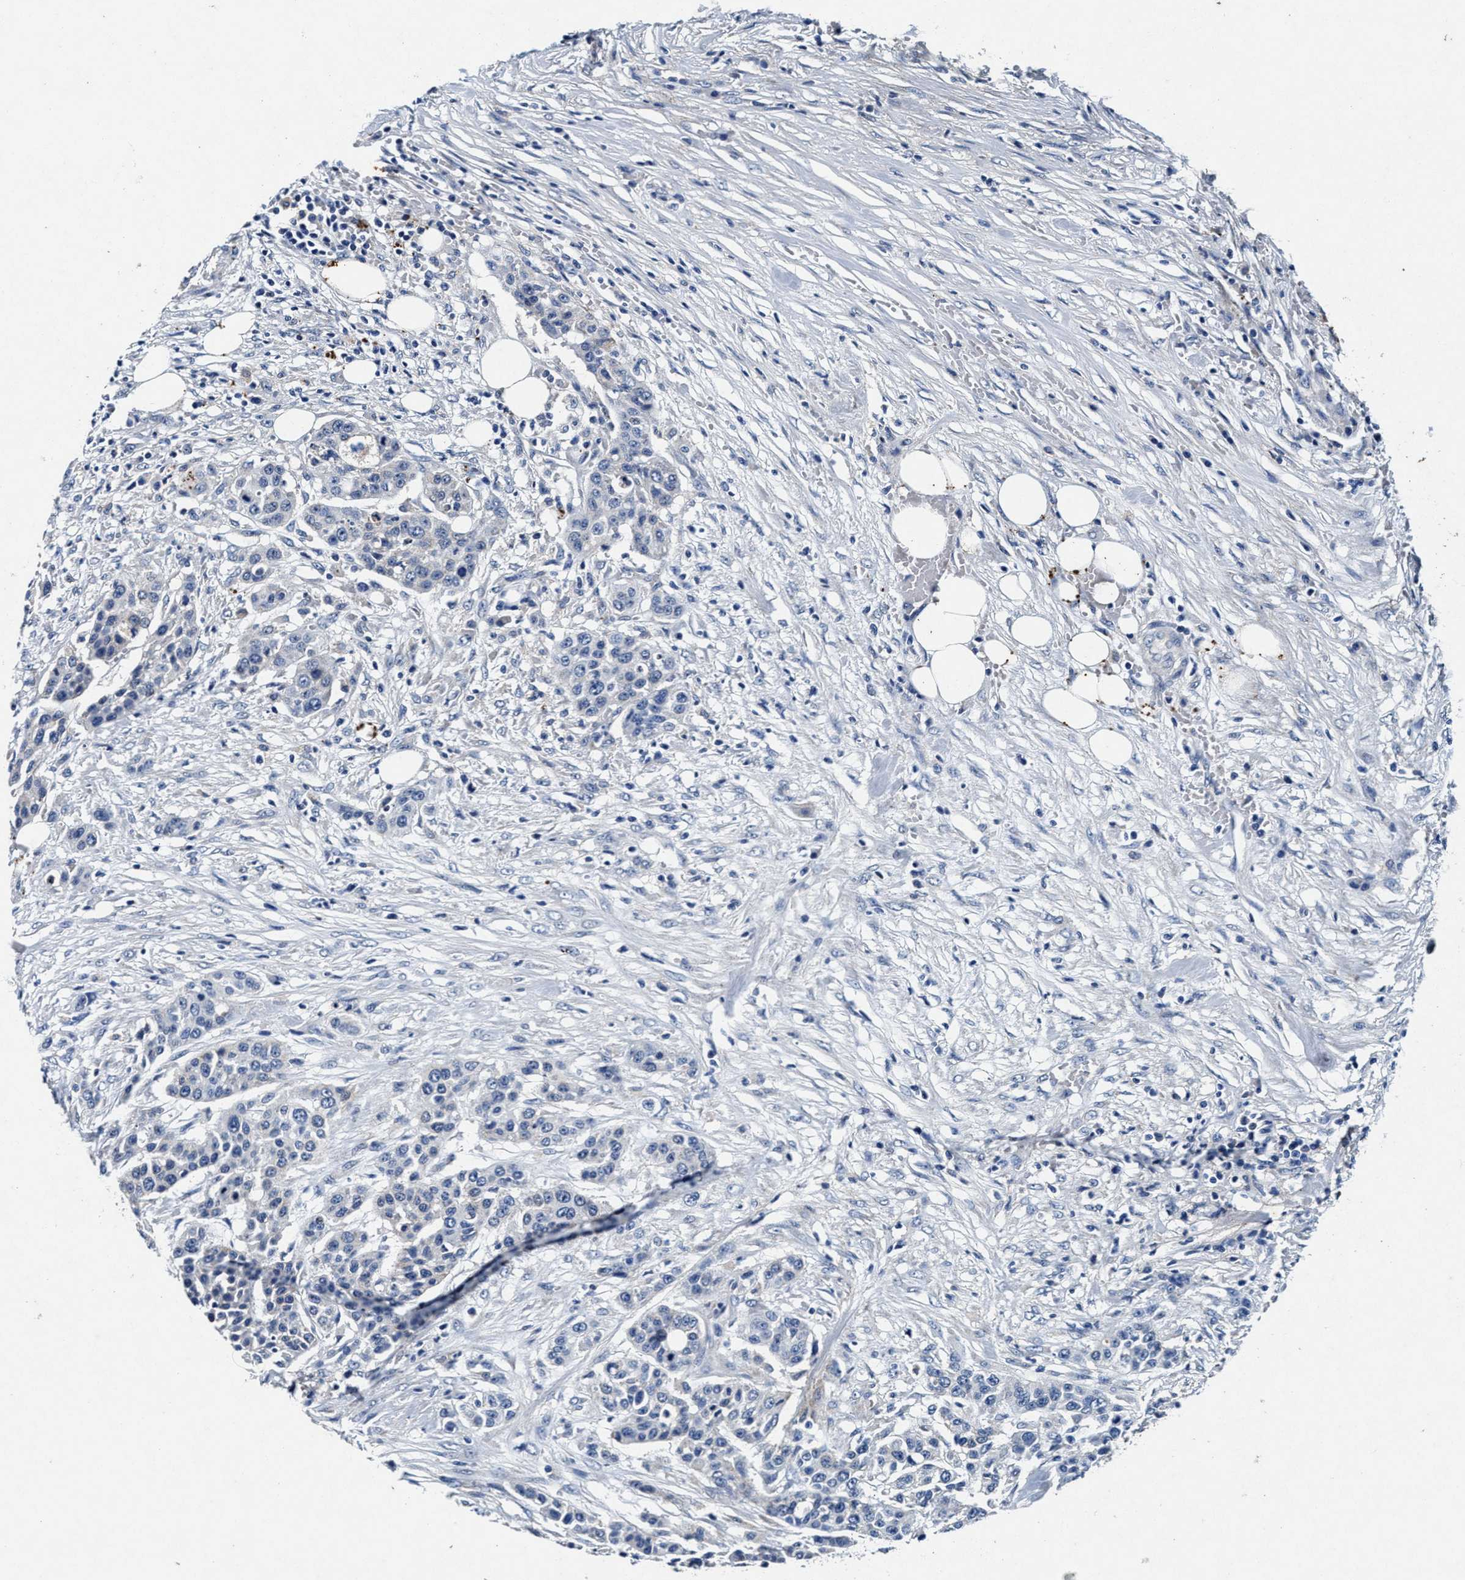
{"staining": {"intensity": "negative", "quantity": "none", "location": "none"}, "tissue": "urothelial cancer", "cell_type": "Tumor cells", "image_type": "cancer", "snomed": [{"axis": "morphology", "description": "Urothelial carcinoma, High grade"}, {"axis": "topography", "description": "Urinary bladder"}], "caption": "An immunohistochemistry (IHC) photomicrograph of high-grade urothelial carcinoma is shown. There is no staining in tumor cells of high-grade urothelial carcinoma.", "gene": "SLC8A1", "patient": {"sex": "male", "age": 74}}